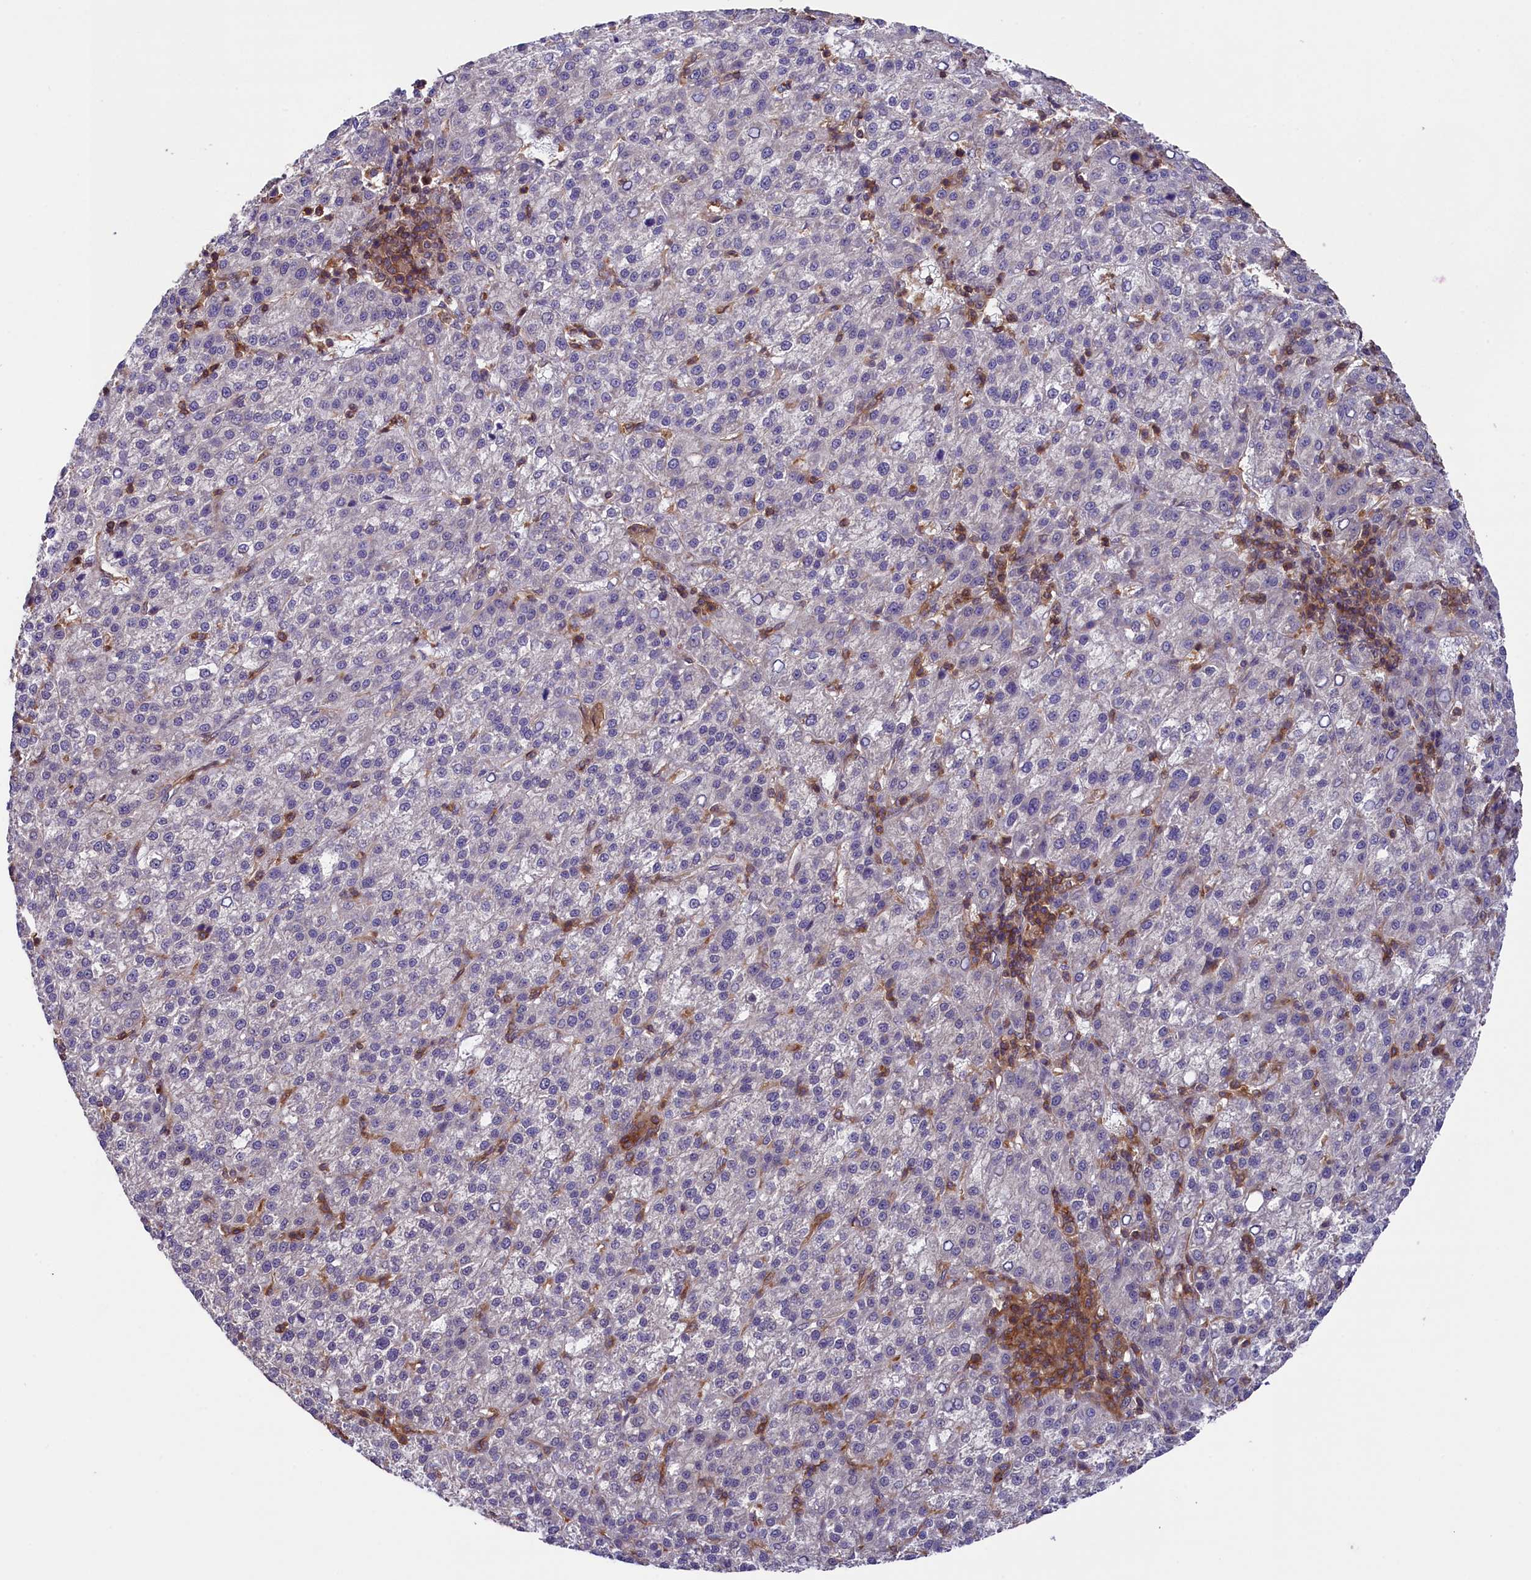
{"staining": {"intensity": "negative", "quantity": "none", "location": "none"}, "tissue": "liver cancer", "cell_type": "Tumor cells", "image_type": "cancer", "snomed": [{"axis": "morphology", "description": "Carcinoma, Hepatocellular, NOS"}, {"axis": "topography", "description": "Liver"}], "caption": "Micrograph shows no protein staining in tumor cells of liver hepatocellular carcinoma tissue. (Stains: DAB (3,3'-diaminobenzidine) IHC with hematoxylin counter stain, Microscopy: brightfield microscopy at high magnification).", "gene": "SKIDA1", "patient": {"sex": "female", "age": 58}}